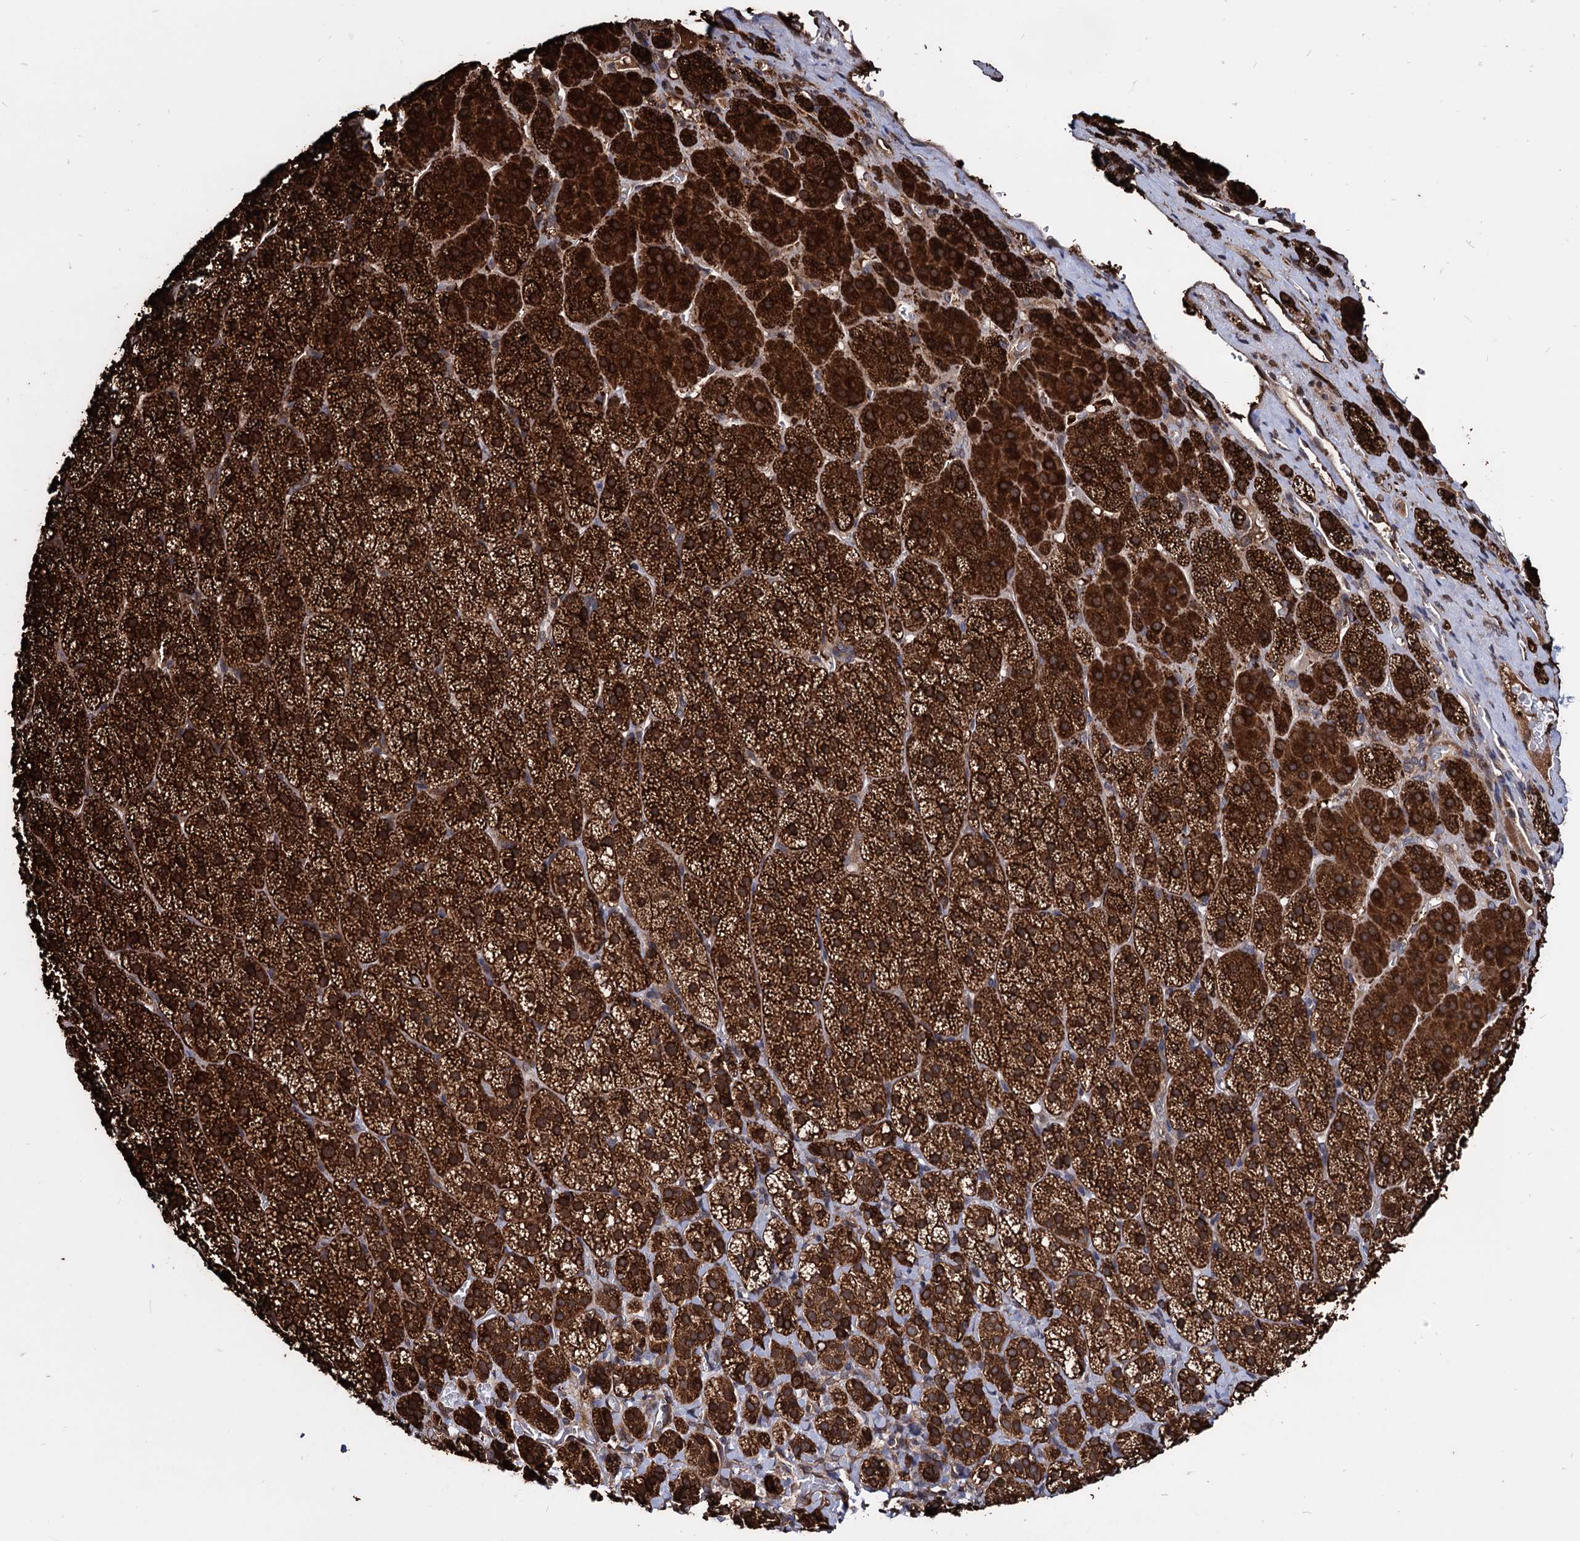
{"staining": {"intensity": "strong", "quantity": ">75%", "location": "cytoplasmic/membranous"}, "tissue": "adrenal gland", "cell_type": "Glandular cells", "image_type": "normal", "snomed": [{"axis": "morphology", "description": "Normal tissue, NOS"}, {"axis": "topography", "description": "Adrenal gland"}], "caption": "DAB (3,3'-diaminobenzidine) immunohistochemical staining of normal human adrenal gland shows strong cytoplasmic/membranous protein staining in approximately >75% of glandular cells.", "gene": "ANKRD12", "patient": {"sex": "female", "age": 44}}